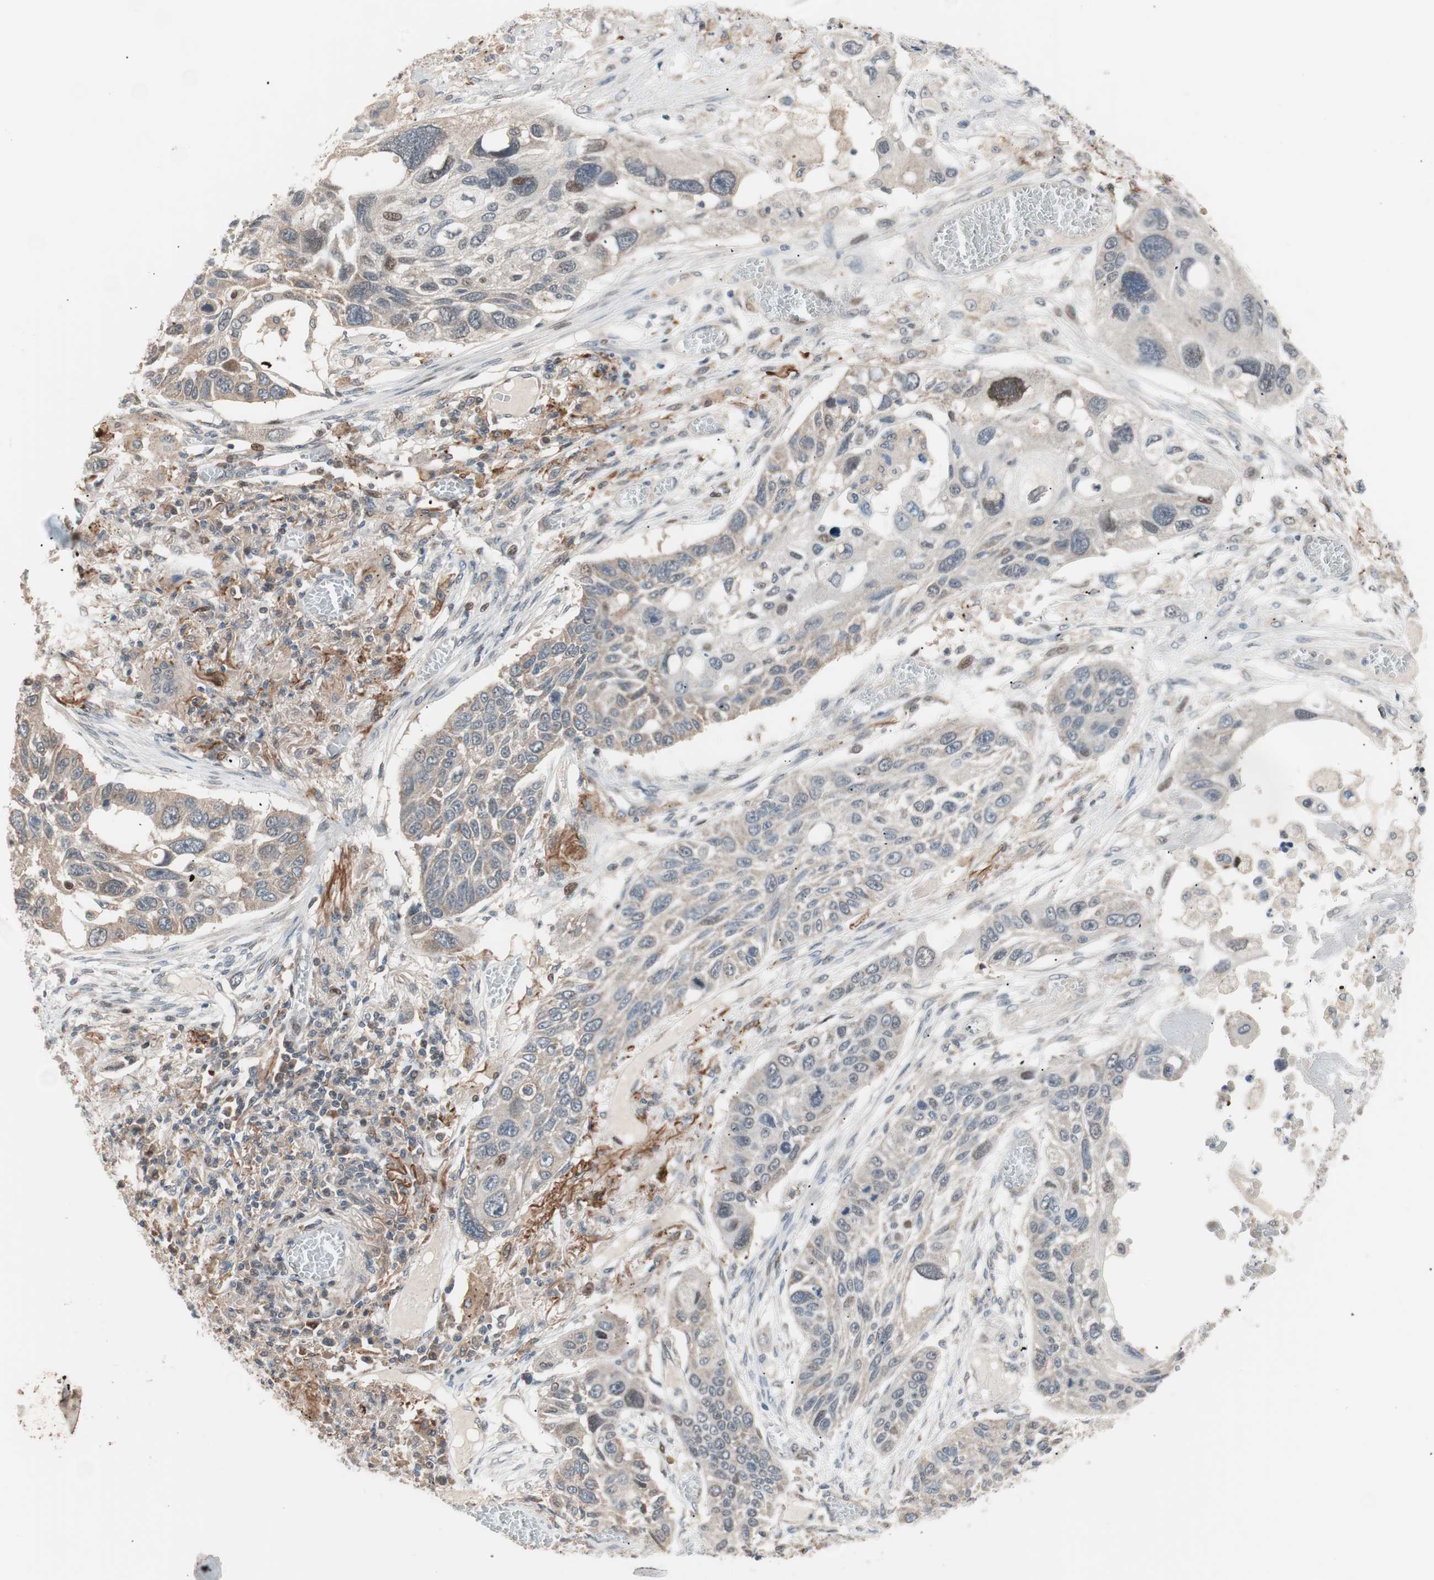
{"staining": {"intensity": "weak", "quantity": "<25%", "location": "cytoplasmic/membranous"}, "tissue": "lung cancer", "cell_type": "Tumor cells", "image_type": "cancer", "snomed": [{"axis": "morphology", "description": "Squamous cell carcinoma, NOS"}, {"axis": "topography", "description": "Lung"}], "caption": "The immunohistochemistry histopathology image has no significant expression in tumor cells of squamous cell carcinoma (lung) tissue. (Brightfield microscopy of DAB immunohistochemistry (IHC) at high magnification).", "gene": "POLH", "patient": {"sex": "male", "age": 71}}